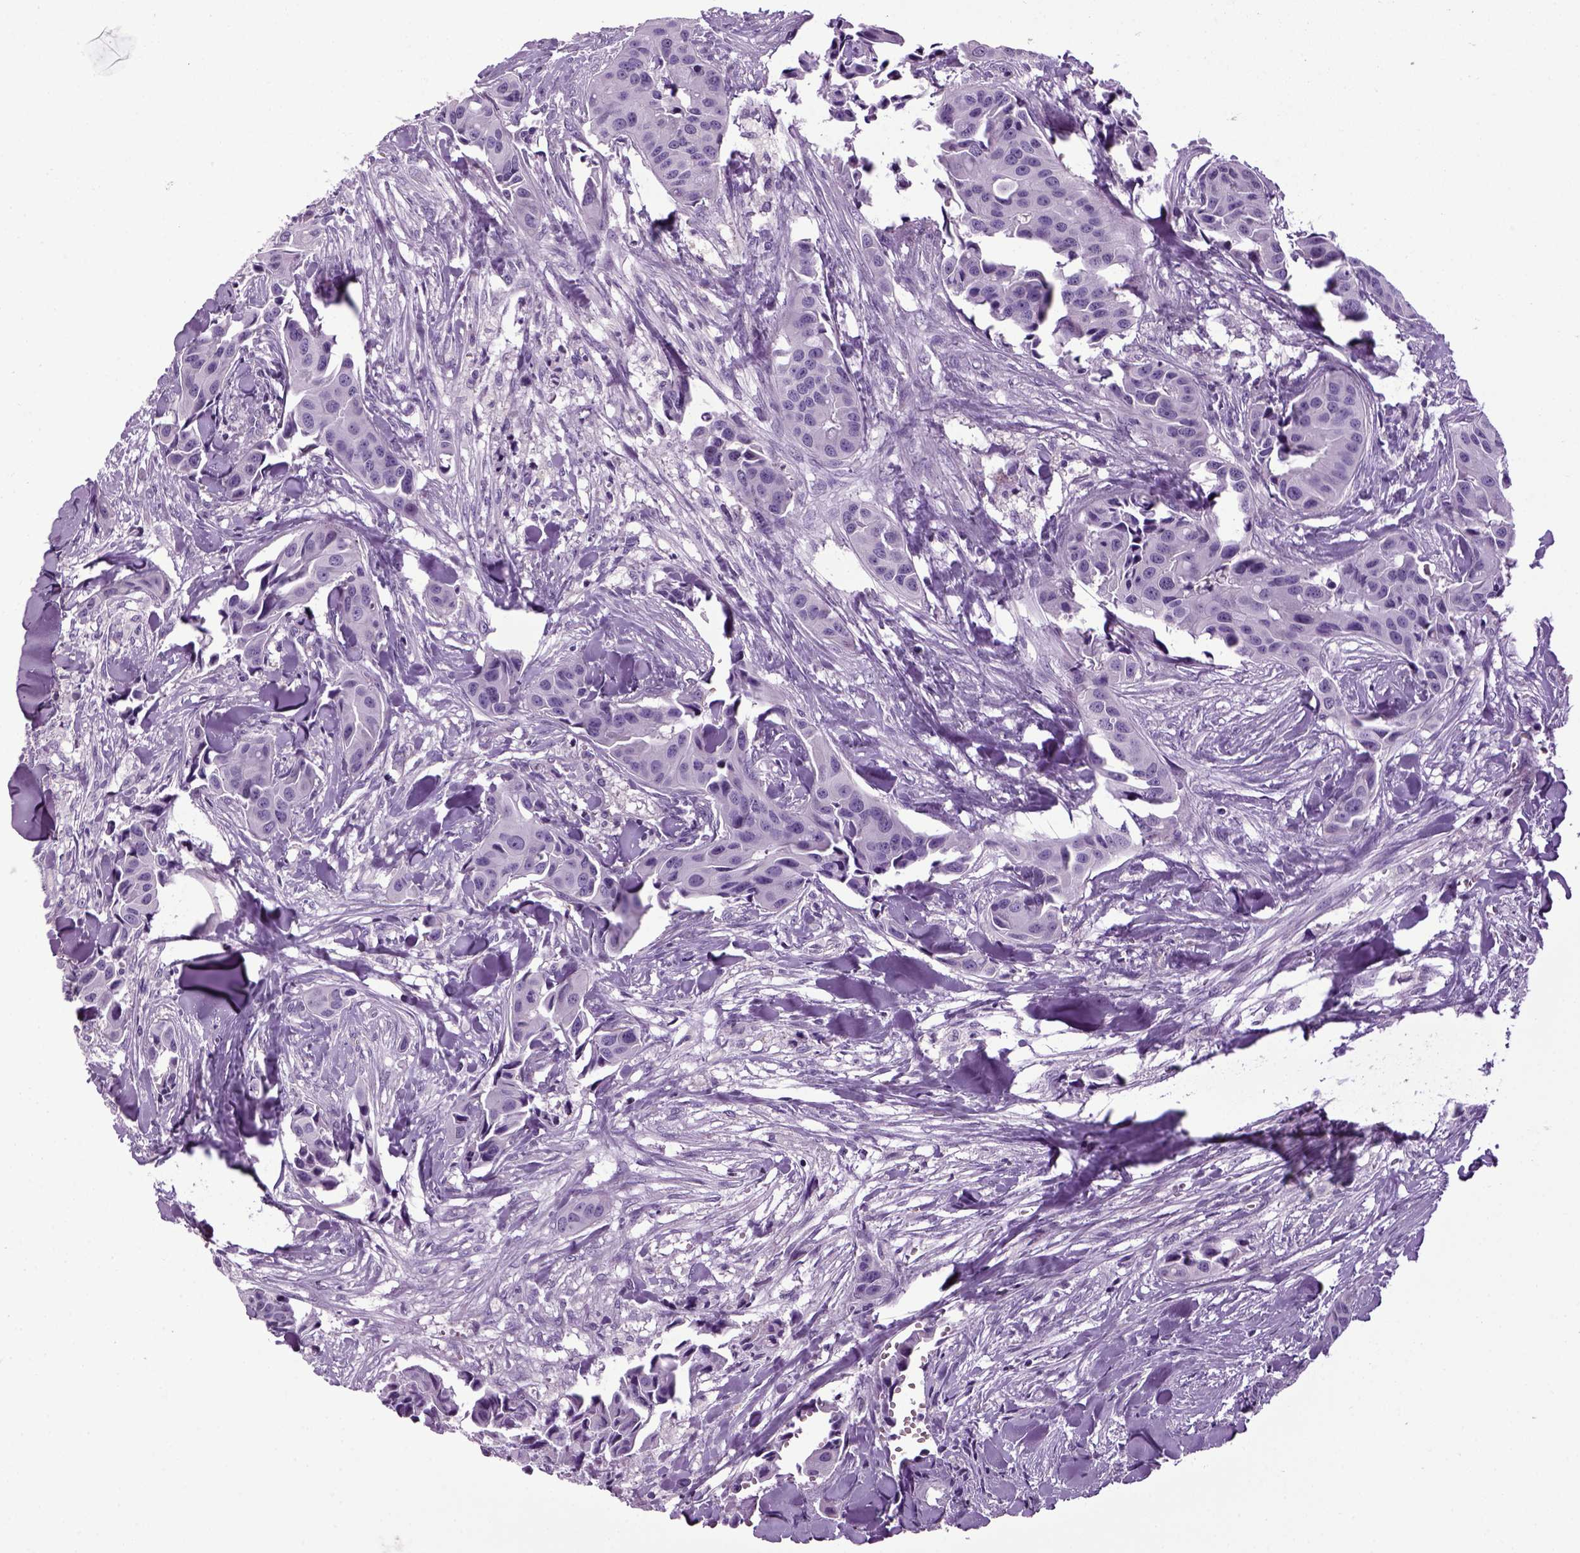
{"staining": {"intensity": "negative", "quantity": "none", "location": "none"}, "tissue": "head and neck cancer", "cell_type": "Tumor cells", "image_type": "cancer", "snomed": [{"axis": "morphology", "description": "Adenocarcinoma, NOS"}, {"axis": "topography", "description": "Head-Neck"}], "caption": "DAB immunohistochemical staining of human head and neck cancer (adenocarcinoma) demonstrates no significant positivity in tumor cells. (DAB (3,3'-diaminobenzidine) immunohistochemistry (IHC), high magnification).", "gene": "HMCN2", "patient": {"sex": "male", "age": 76}}